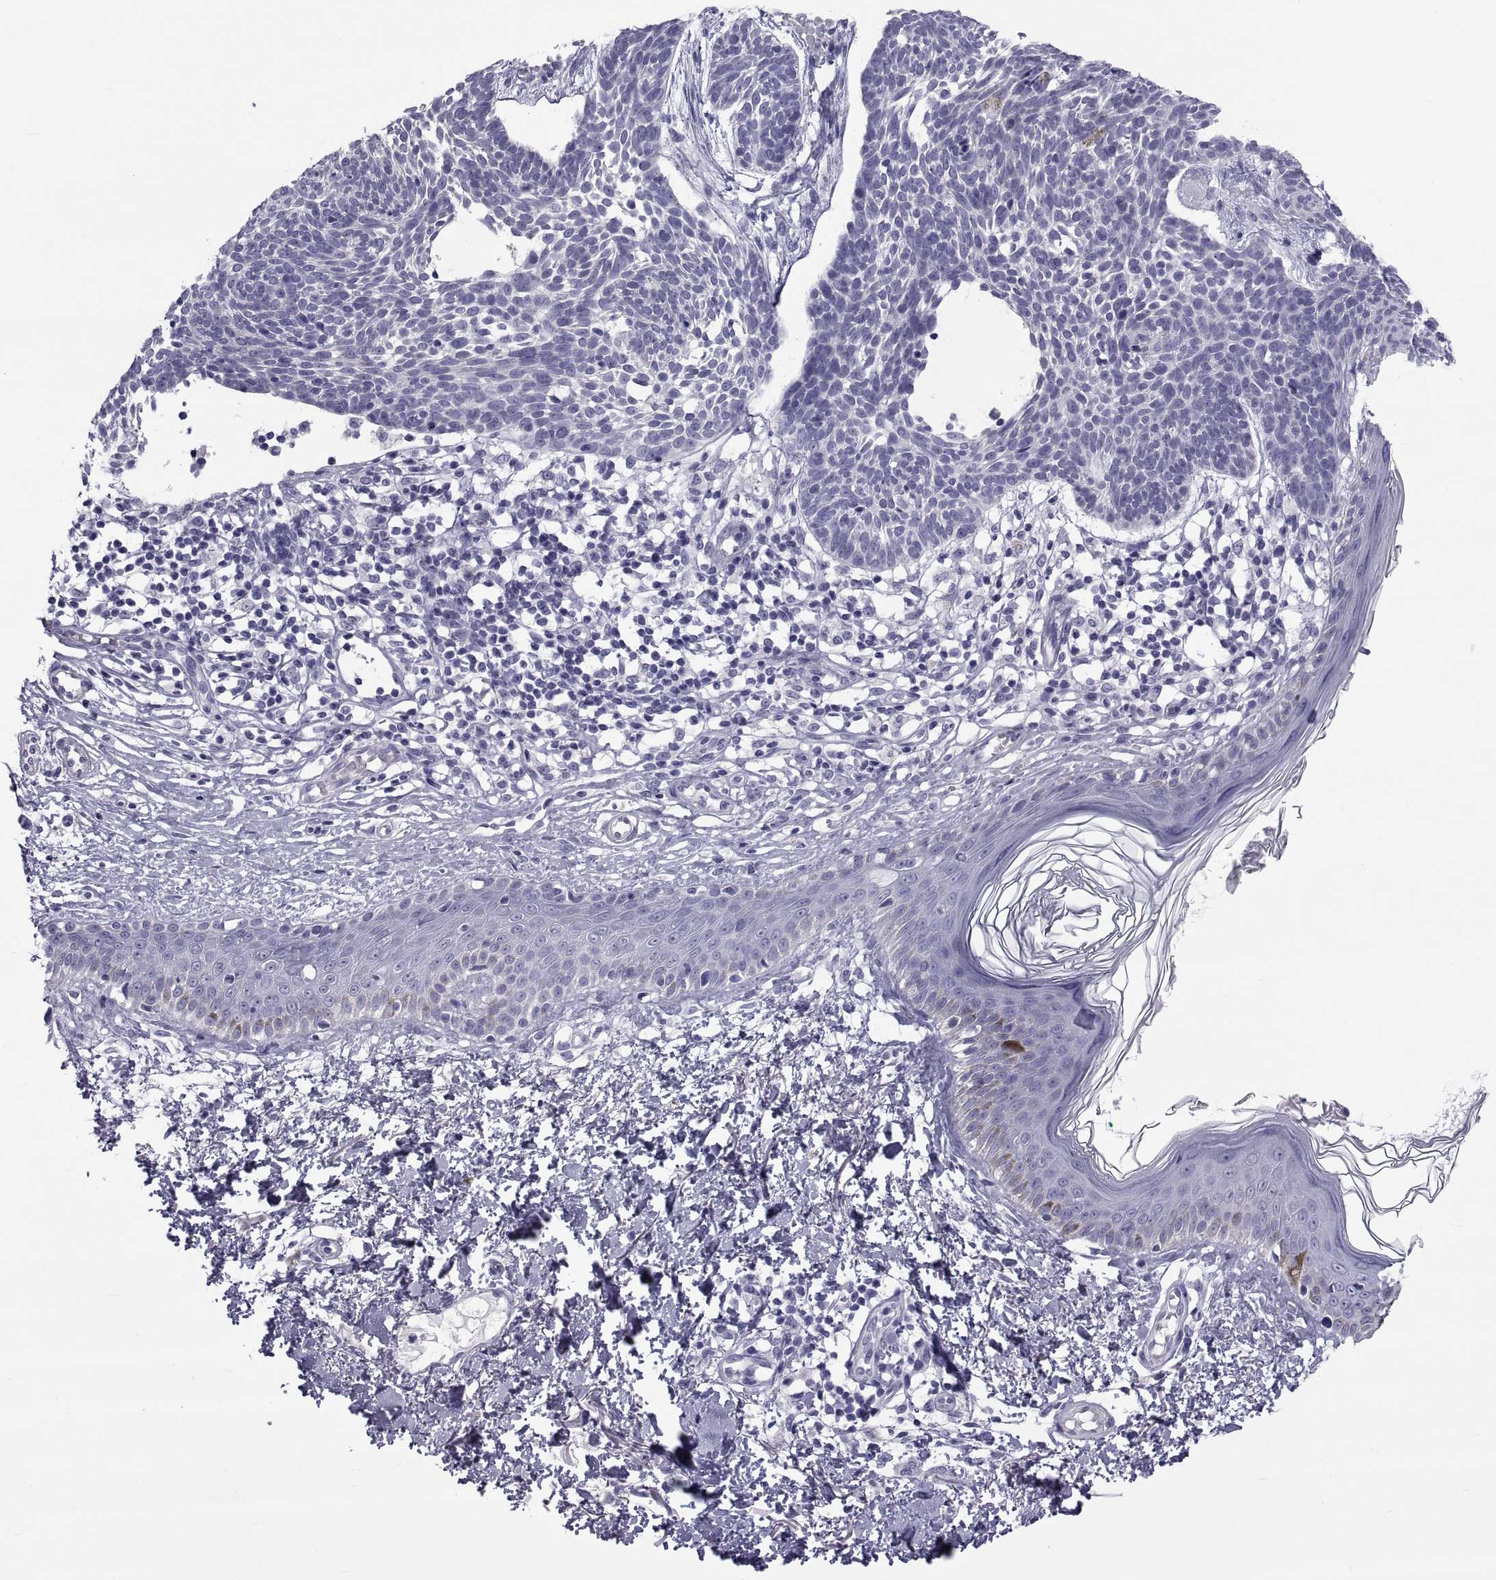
{"staining": {"intensity": "negative", "quantity": "none", "location": "none"}, "tissue": "skin cancer", "cell_type": "Tumor cells", "image_type": "cancer", "snomed": [{"axis": "morphology", "description": "Basal cell carcinoma"}, {"axis": "topography", "description": "Skin"}], "caption": "Tumor cells show no significant protein staining in skin cancer (basal cell carcinoma).", "gene": "MAGEB1", "patient": {"sex": "male", "age": 85}}